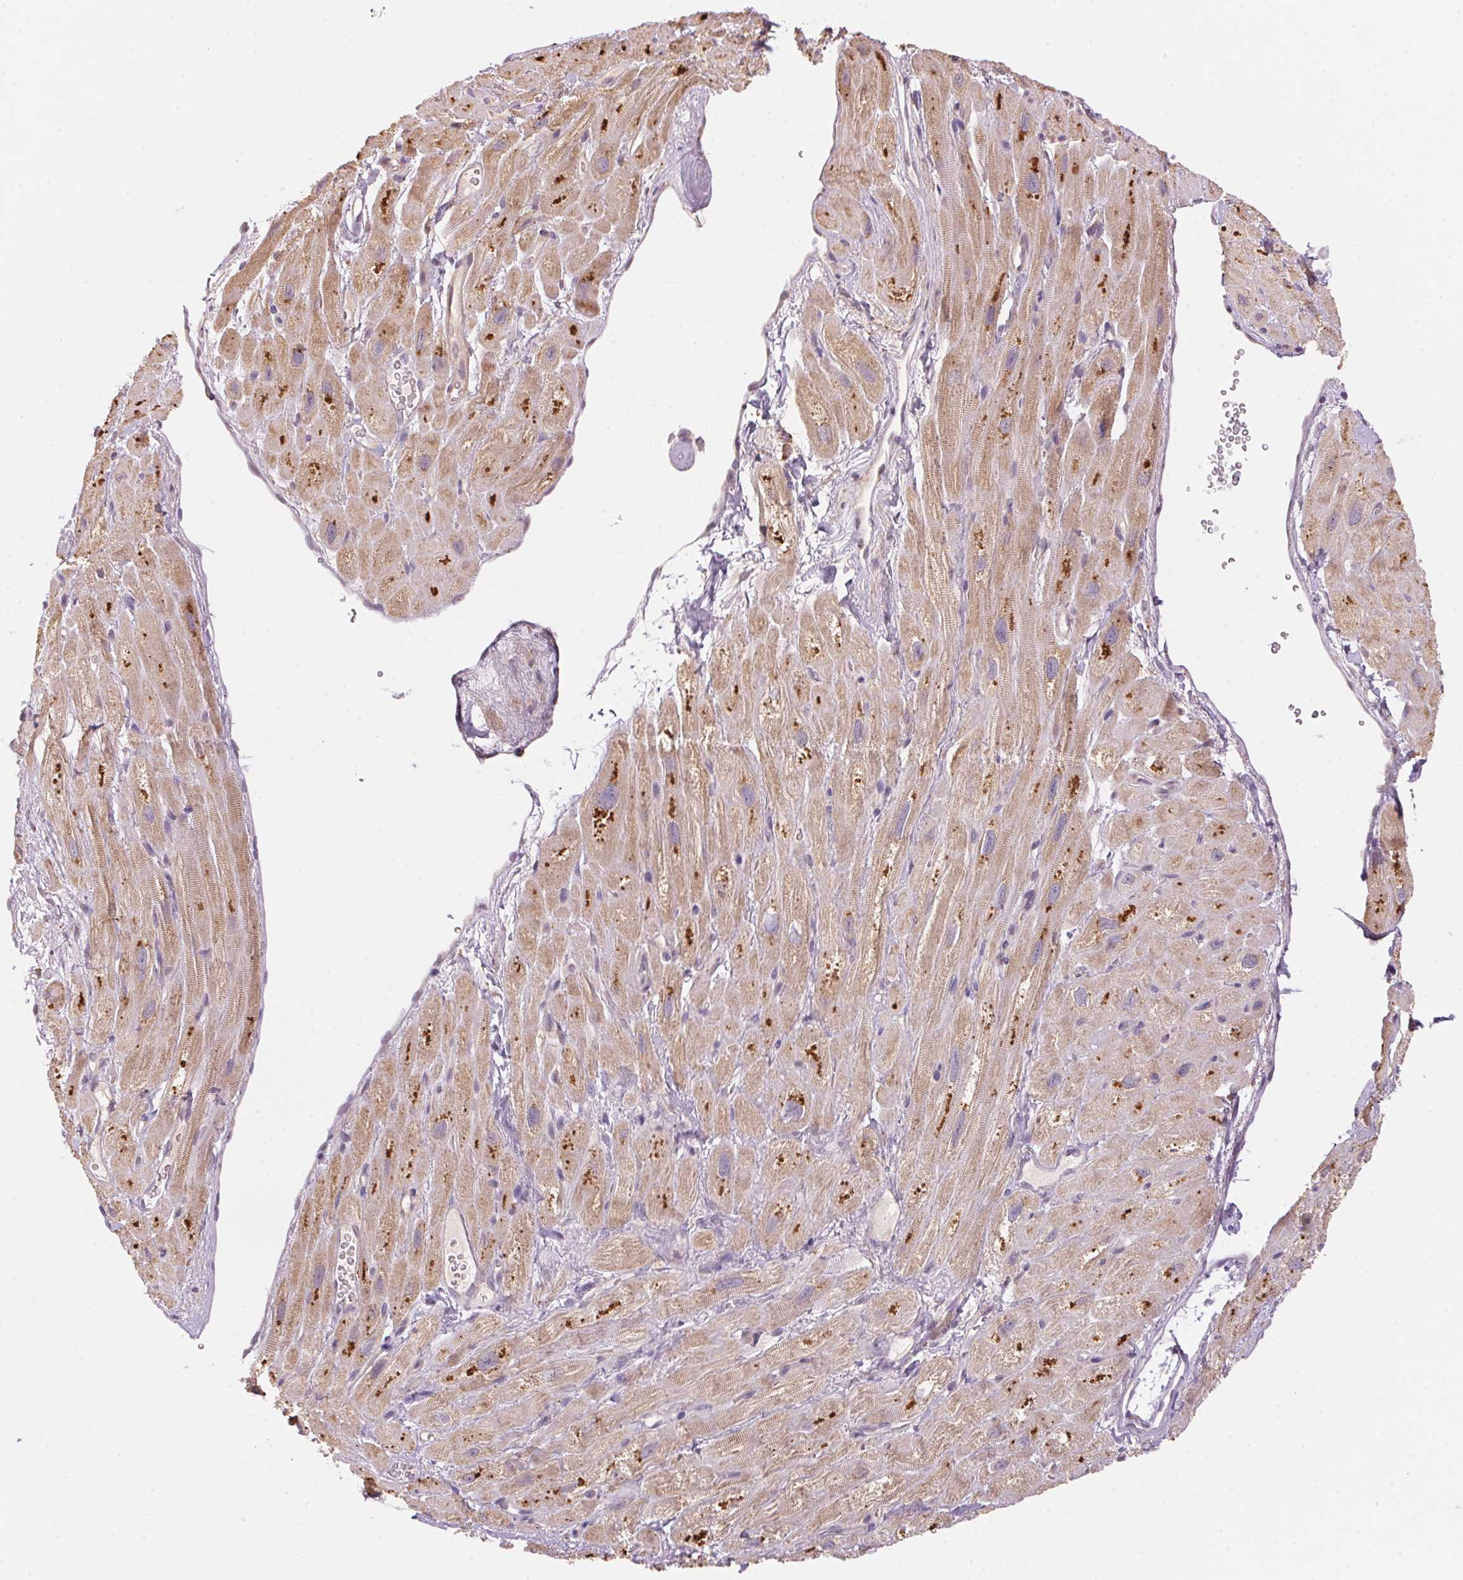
{"staining": {"intensity": "strong", "quantity": "25%-75%", "location": "cytoplasmic/membranous"}, "tissue": "heart muscle", "cell_type": "Cardiomyocytes", "image_type": "normal", "snomed": [{"axis": "morphology", "description": "Normal tissue, NOS"}, {"axis": "topography", "description": "Heart"}], "caption": "High-power microscopy captured an immunohistochemistry micrograph of benign heart muscle, revealing strong cytoplasmic/membranous expression in approximately 25%-75% of cardiomyocytes.", "gene": "ADH5", "patient": {"sex": "female", "age": 62}}